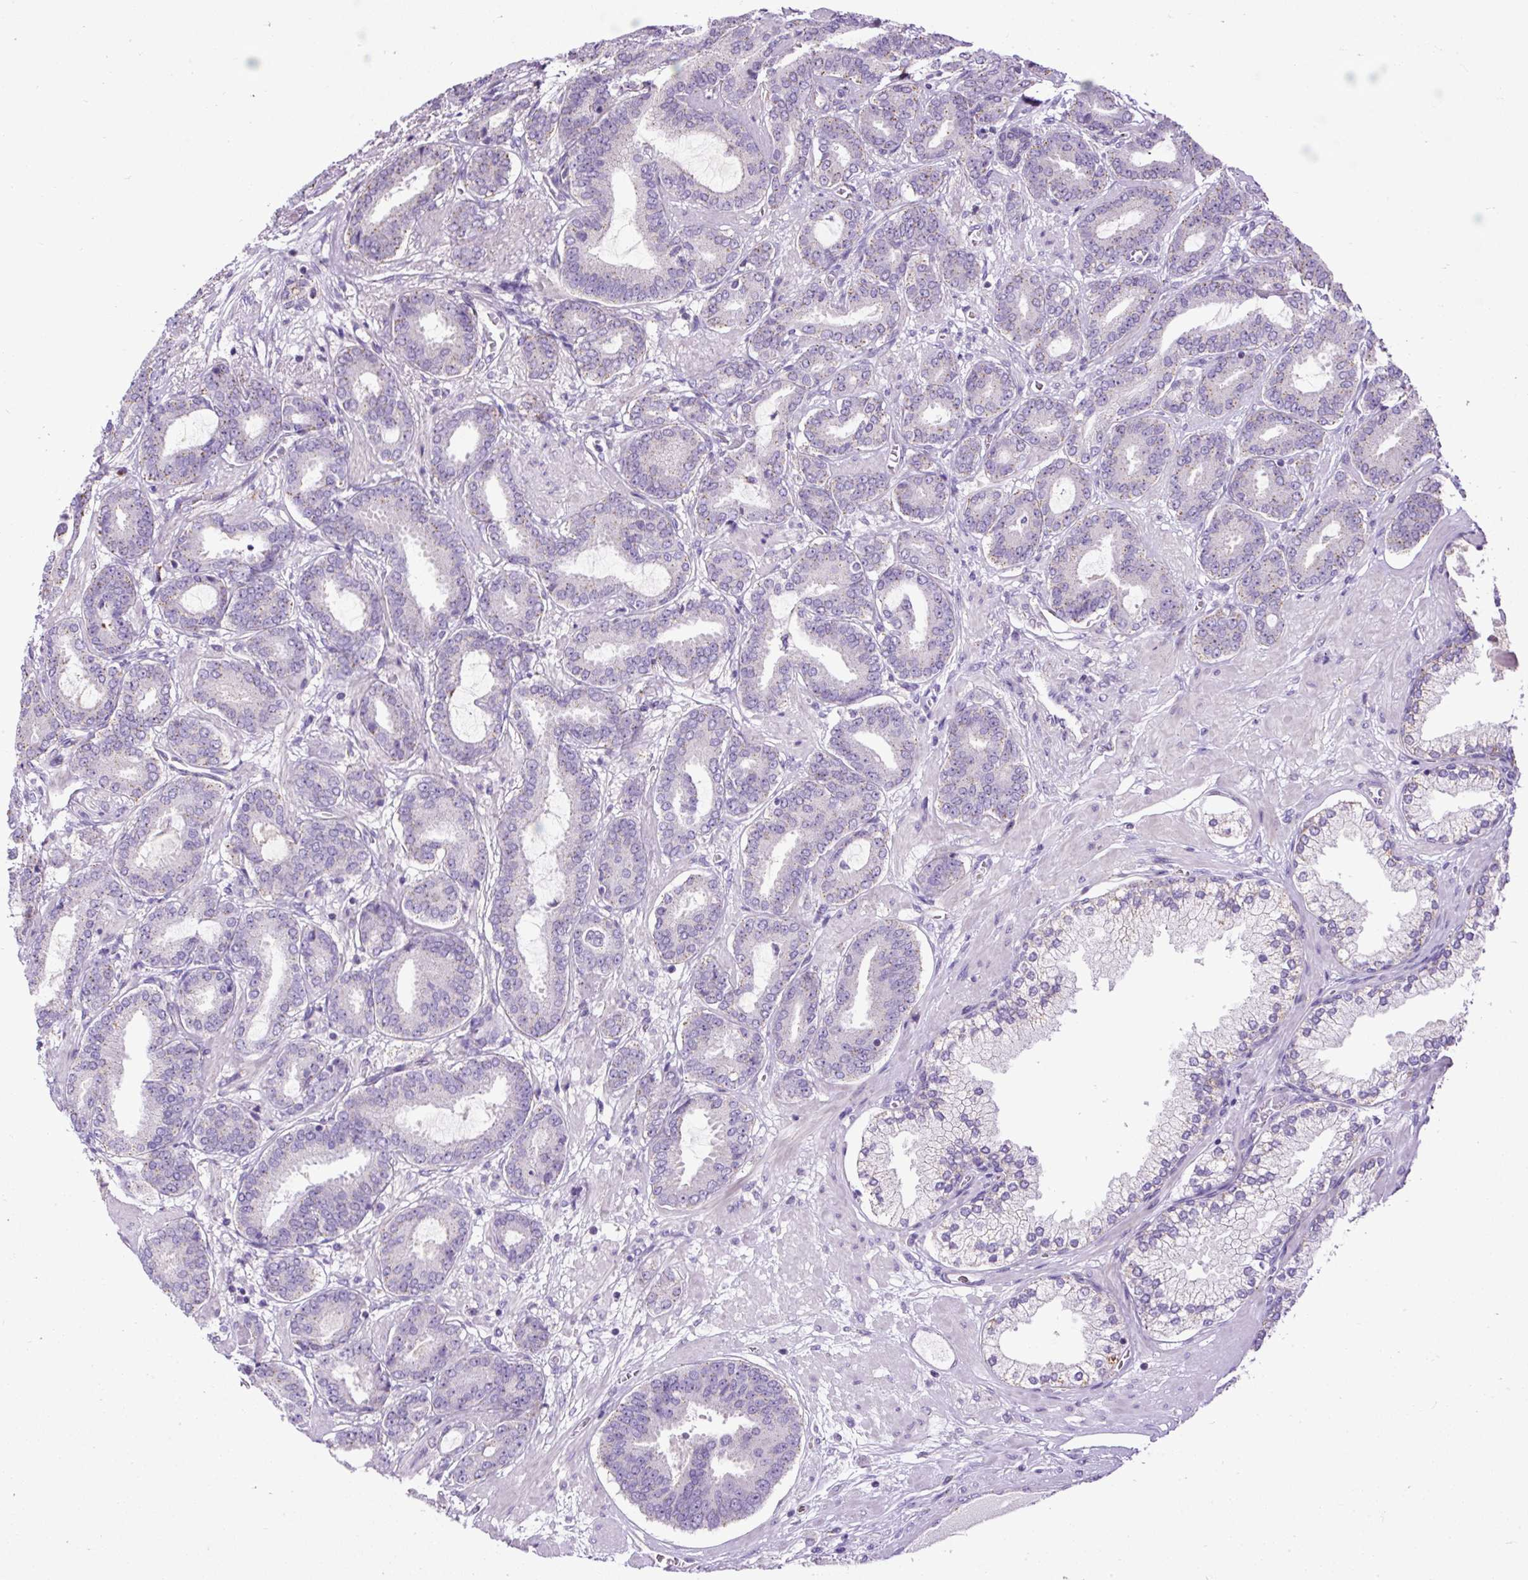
{"staining": {"intensity": "negative", "quantity": "none", "location": "none"}, "tissue": "prostate cancer", "cell_type": "Tumor cells", "image_type": "cancer", "snomed": [{"axis": "morphology", "description": "Adenocarcinoma, Low grade"}, {"axis": "topography", "description": "Prostate and seminal vesicle, NOS"}], "caption": "Immunohistochemistry photomicrograph of neoplastic tissue: prostate cancer (adenocarcinoma (low-grade)) stained with DAB exhibits no significant protein expression in tumor cells. (Stains: DAB (3,3'-diaminobenzidine) immunohistochemistry (IHC) with hematoxylin counter stain, Microscopy: brightfield microscopy at high magnification).", "gene": "CFAP47", "patient": {"sex": "male", "age": 61}}